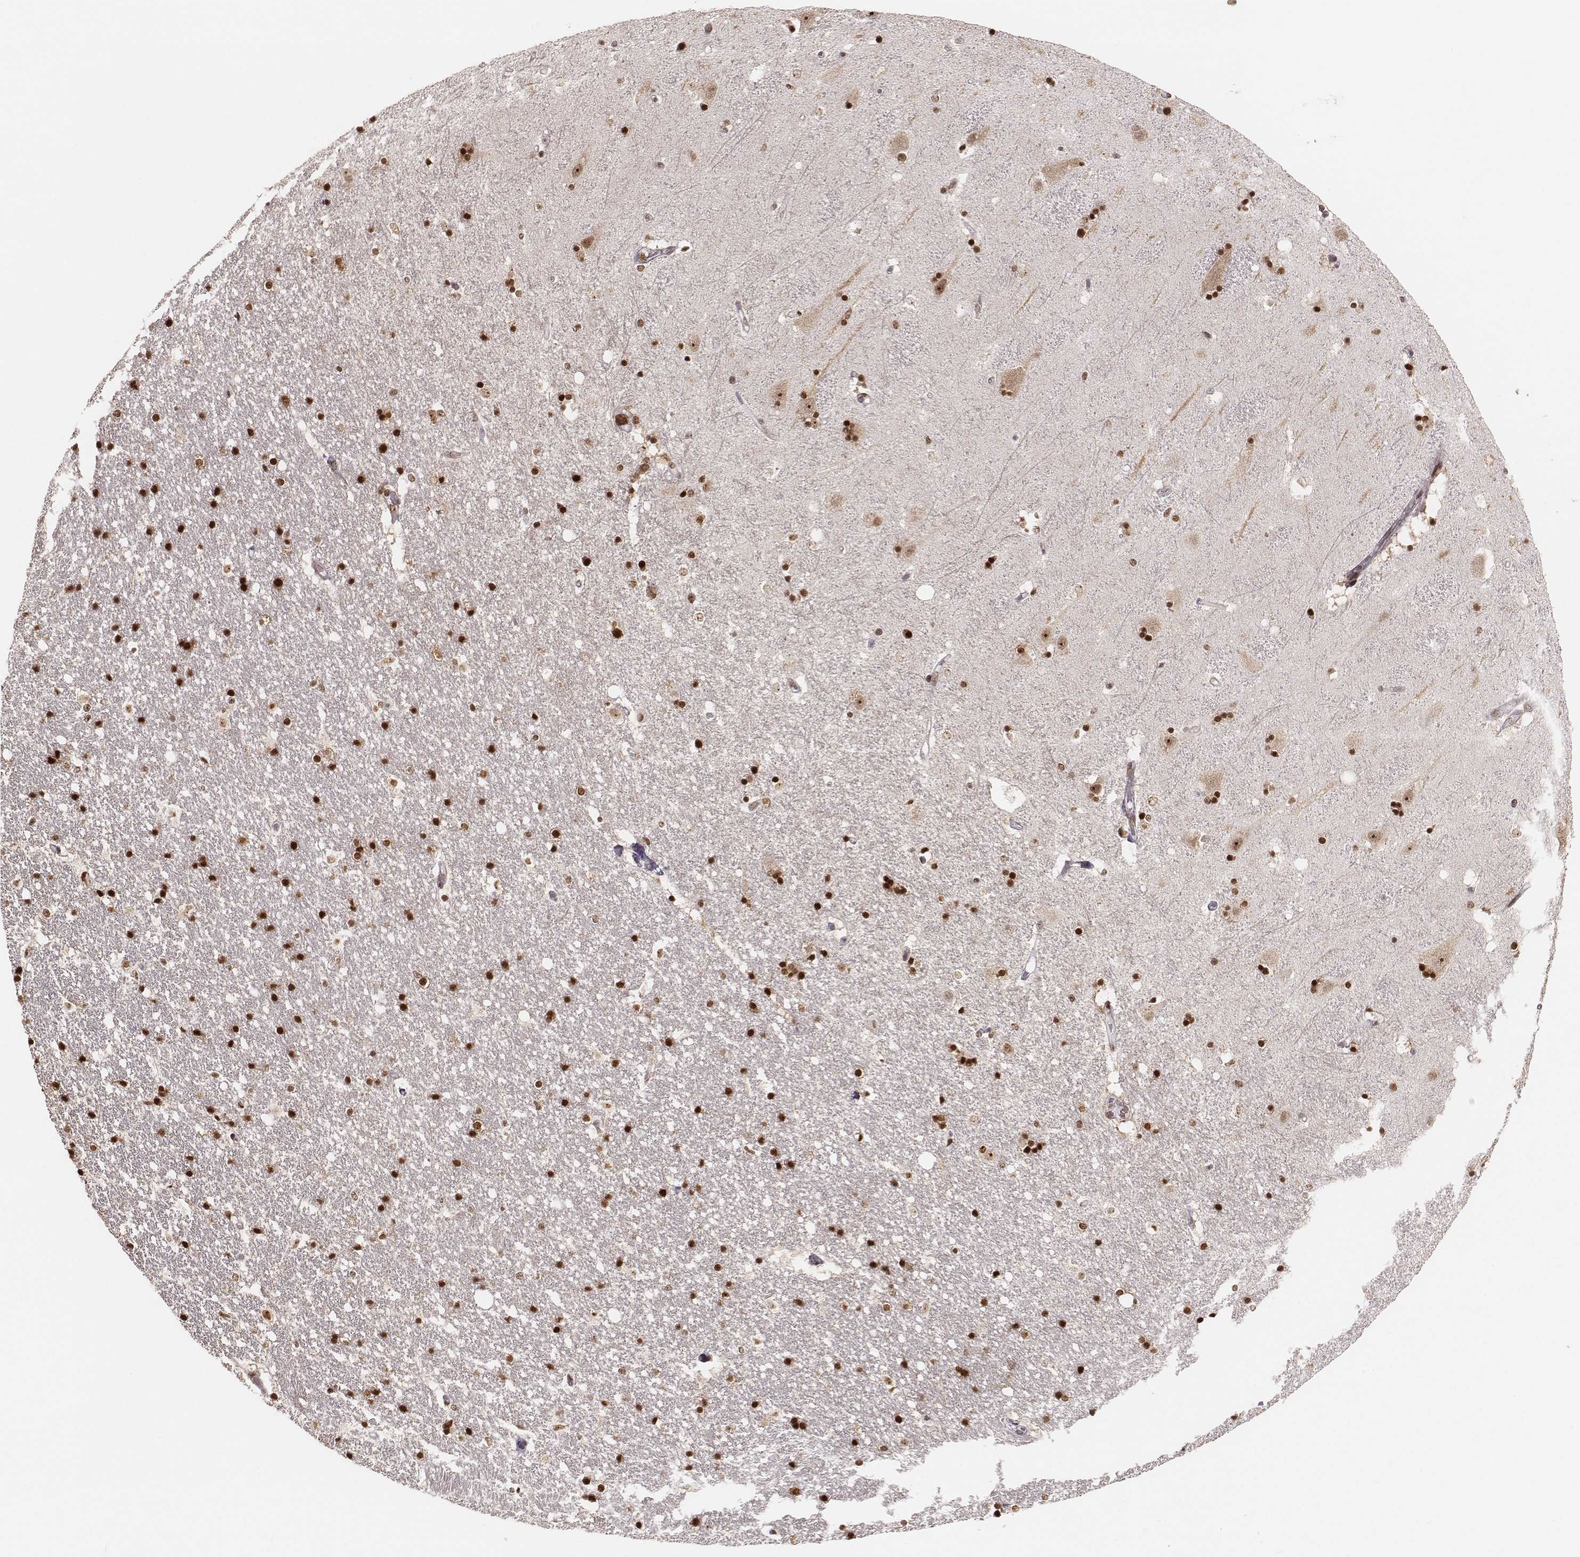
{"staining": {"intensity": "strong", "quantity": ">75%", "location": "nuclear"}, "tissue": "hippocampus", "cell_type": "Glial cells", "image_type": "normal", "snomed": [{"axis": "morphology", "description": "Normal tissue, NOS"}, {"axis": "topography", "description": "Hippocampus"}], "caption": "An immunohistochemistry photomicrograph of normal tissue is shown. Protein staining in brown highlights strong nuclear positivity in hippocampus within glial cells.", "gene": "PARP1", "patient": {"sex": "male", "age": 49}}